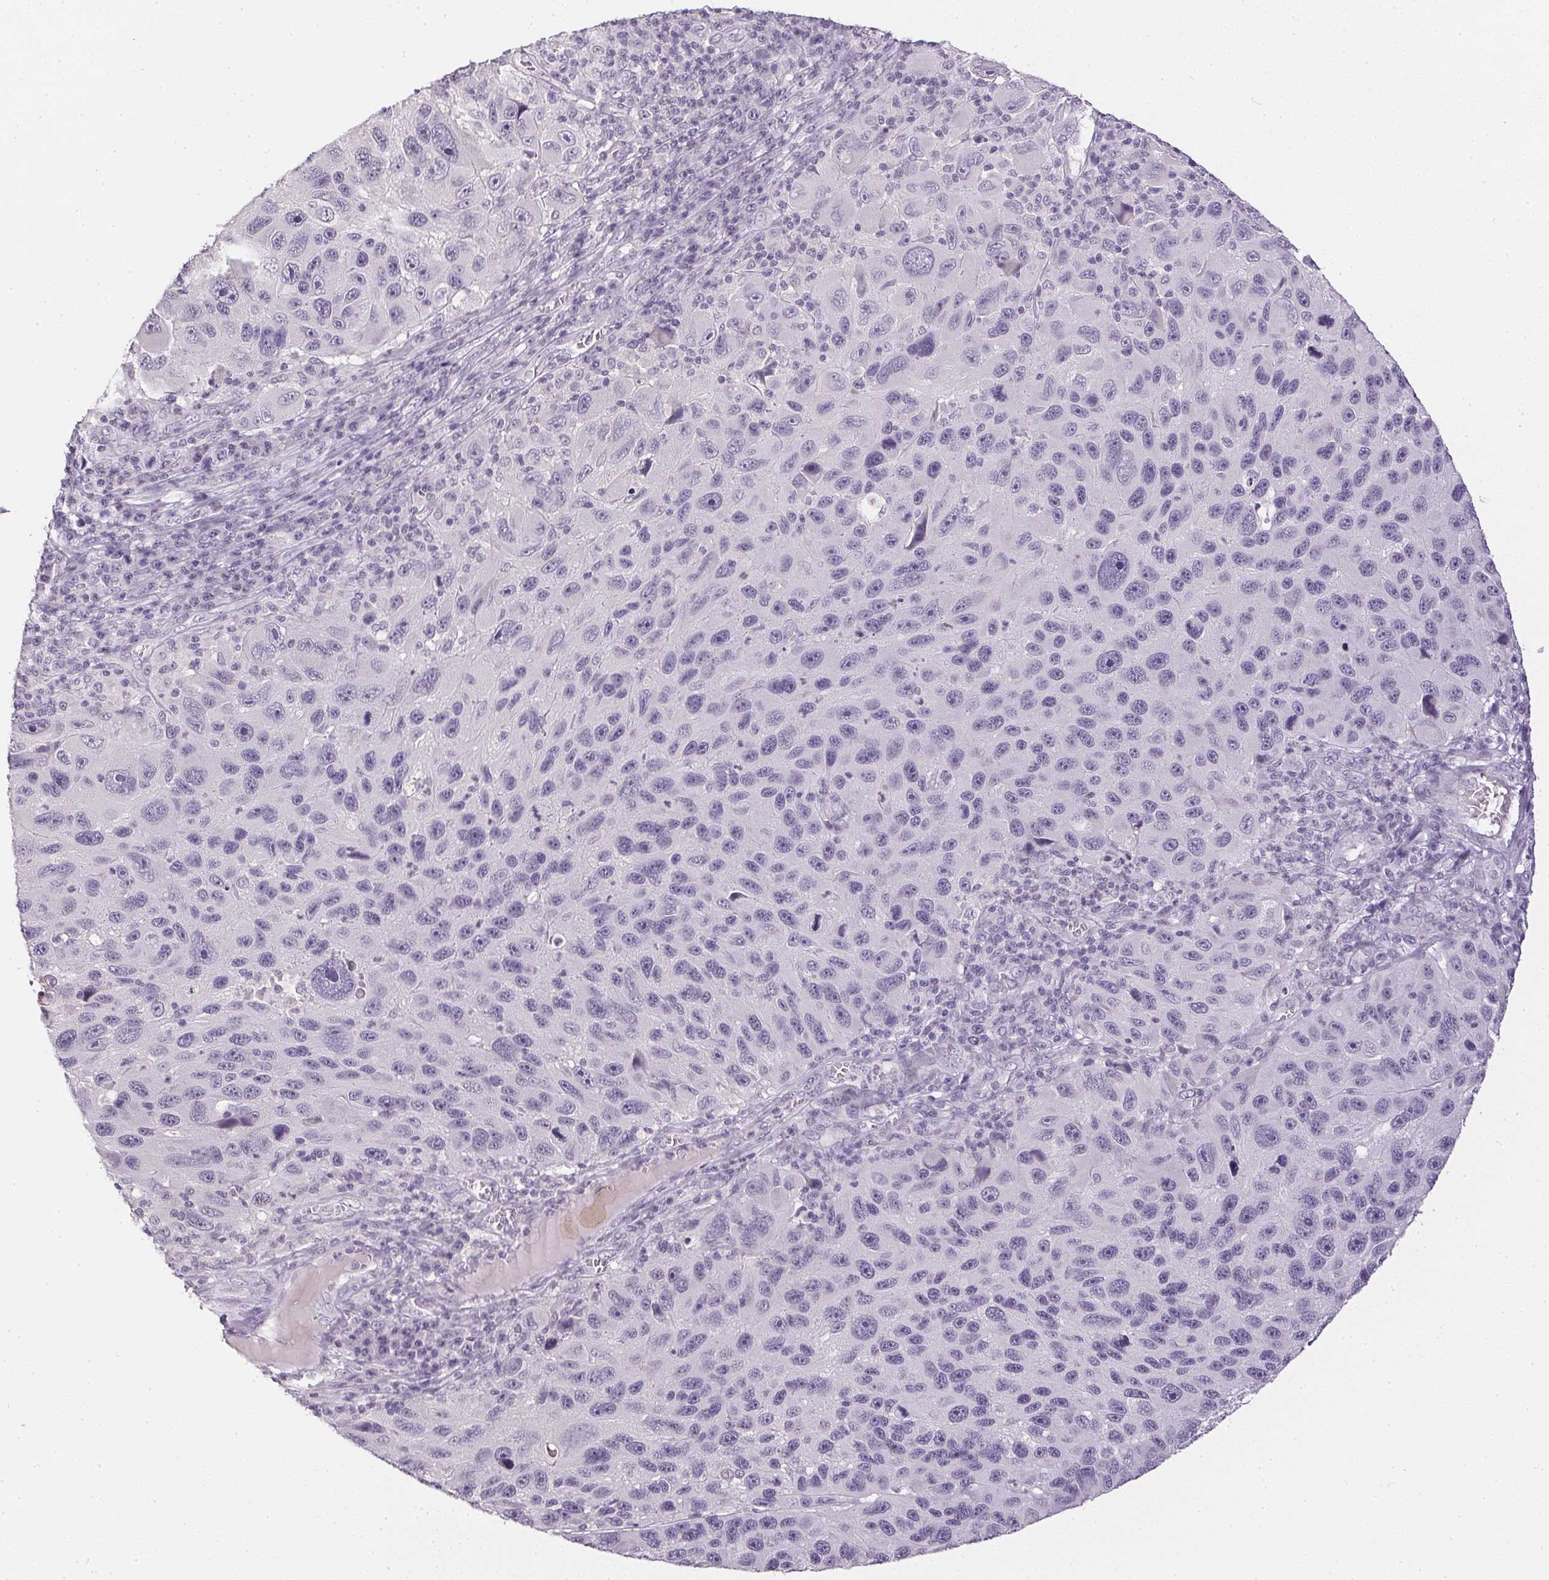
{"staining": {"intensity": "negative", "quantity": "none", "location": "none"}, "tissue": "melanoma", "cell_type": "Tumor cells", "image_type": "cancer", "snomed": [{"axis": "morphology", "description": "Malignant melanoma, NOS"}, {"axis": "topography", "description": "Skin"}], "caption": "Immunohistochemistry micrograph of human malignant melanoma stained for a protein (brown), which reveals no positivity in tumor cells. The staining was performed using DAB to visualize the protein expression in brown, while the nuclei were stained in blue with hematoxylin (Magnification: 20x).", "gene": "PPY", "patient": {"sex": "male", "age": 53}}